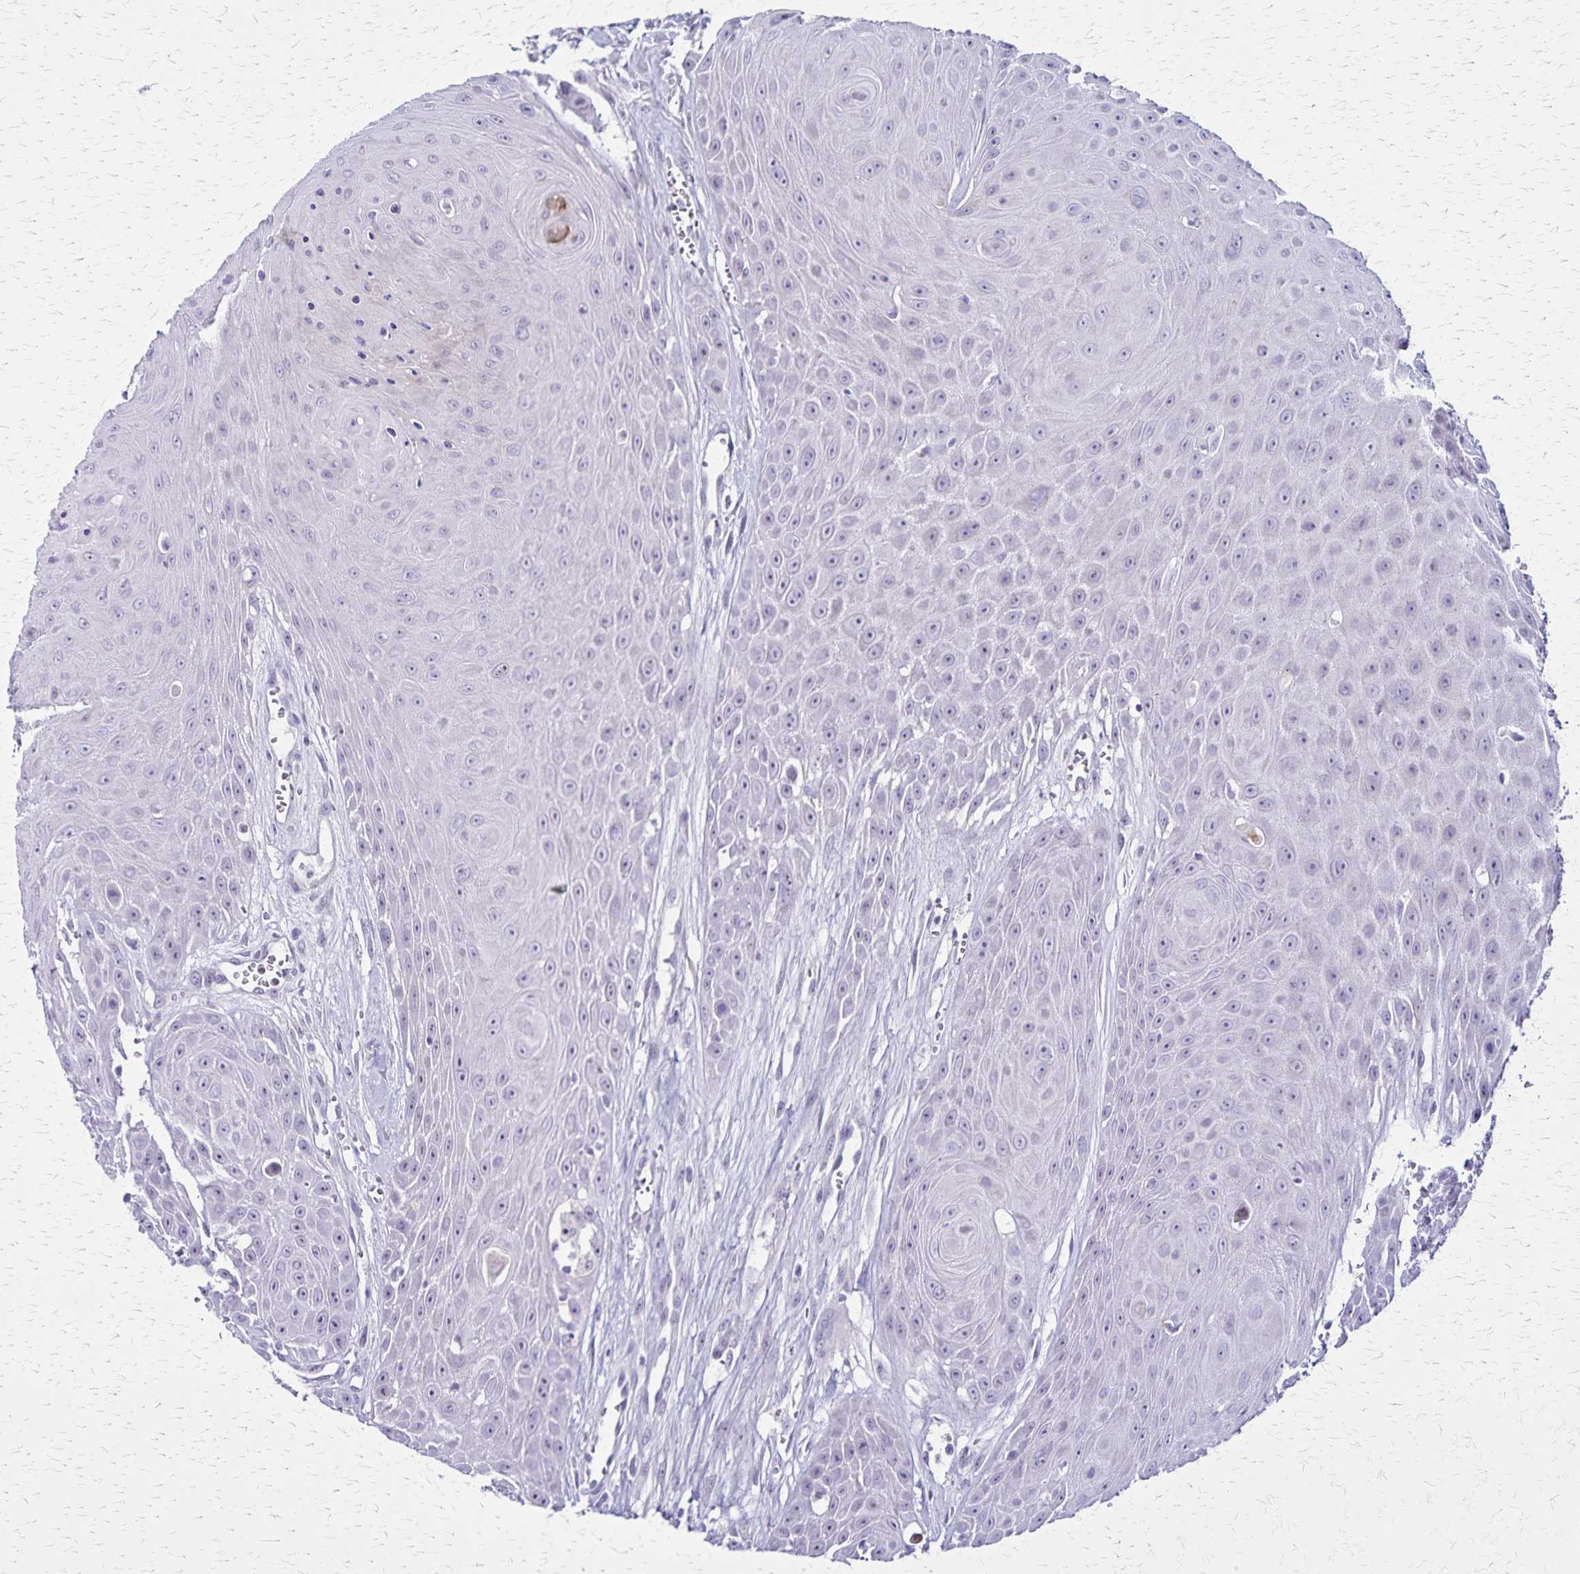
{"staining": {"intensity": "negative", "quantity": "none", "location": "none"}, "tissue": "head and neck cancer", "cell_type": "Tumor cells", "image_type": "cancer", "snomed": [{"axis": "morphology", "description": "Squamous cell carcinoma, NOS"}, {"axis": "topography", "description": "Oral tissue"}, {"axis": "topography", "description": "Head-Neck"}], "caption": "High power microscopy photomicrograph of an immunohistochemistry micrograph of head and neck cancer, revealing no significant expression in tumor cells.", "gene": "OR51B5", "patient": {"sex": "male", "age": 81}}